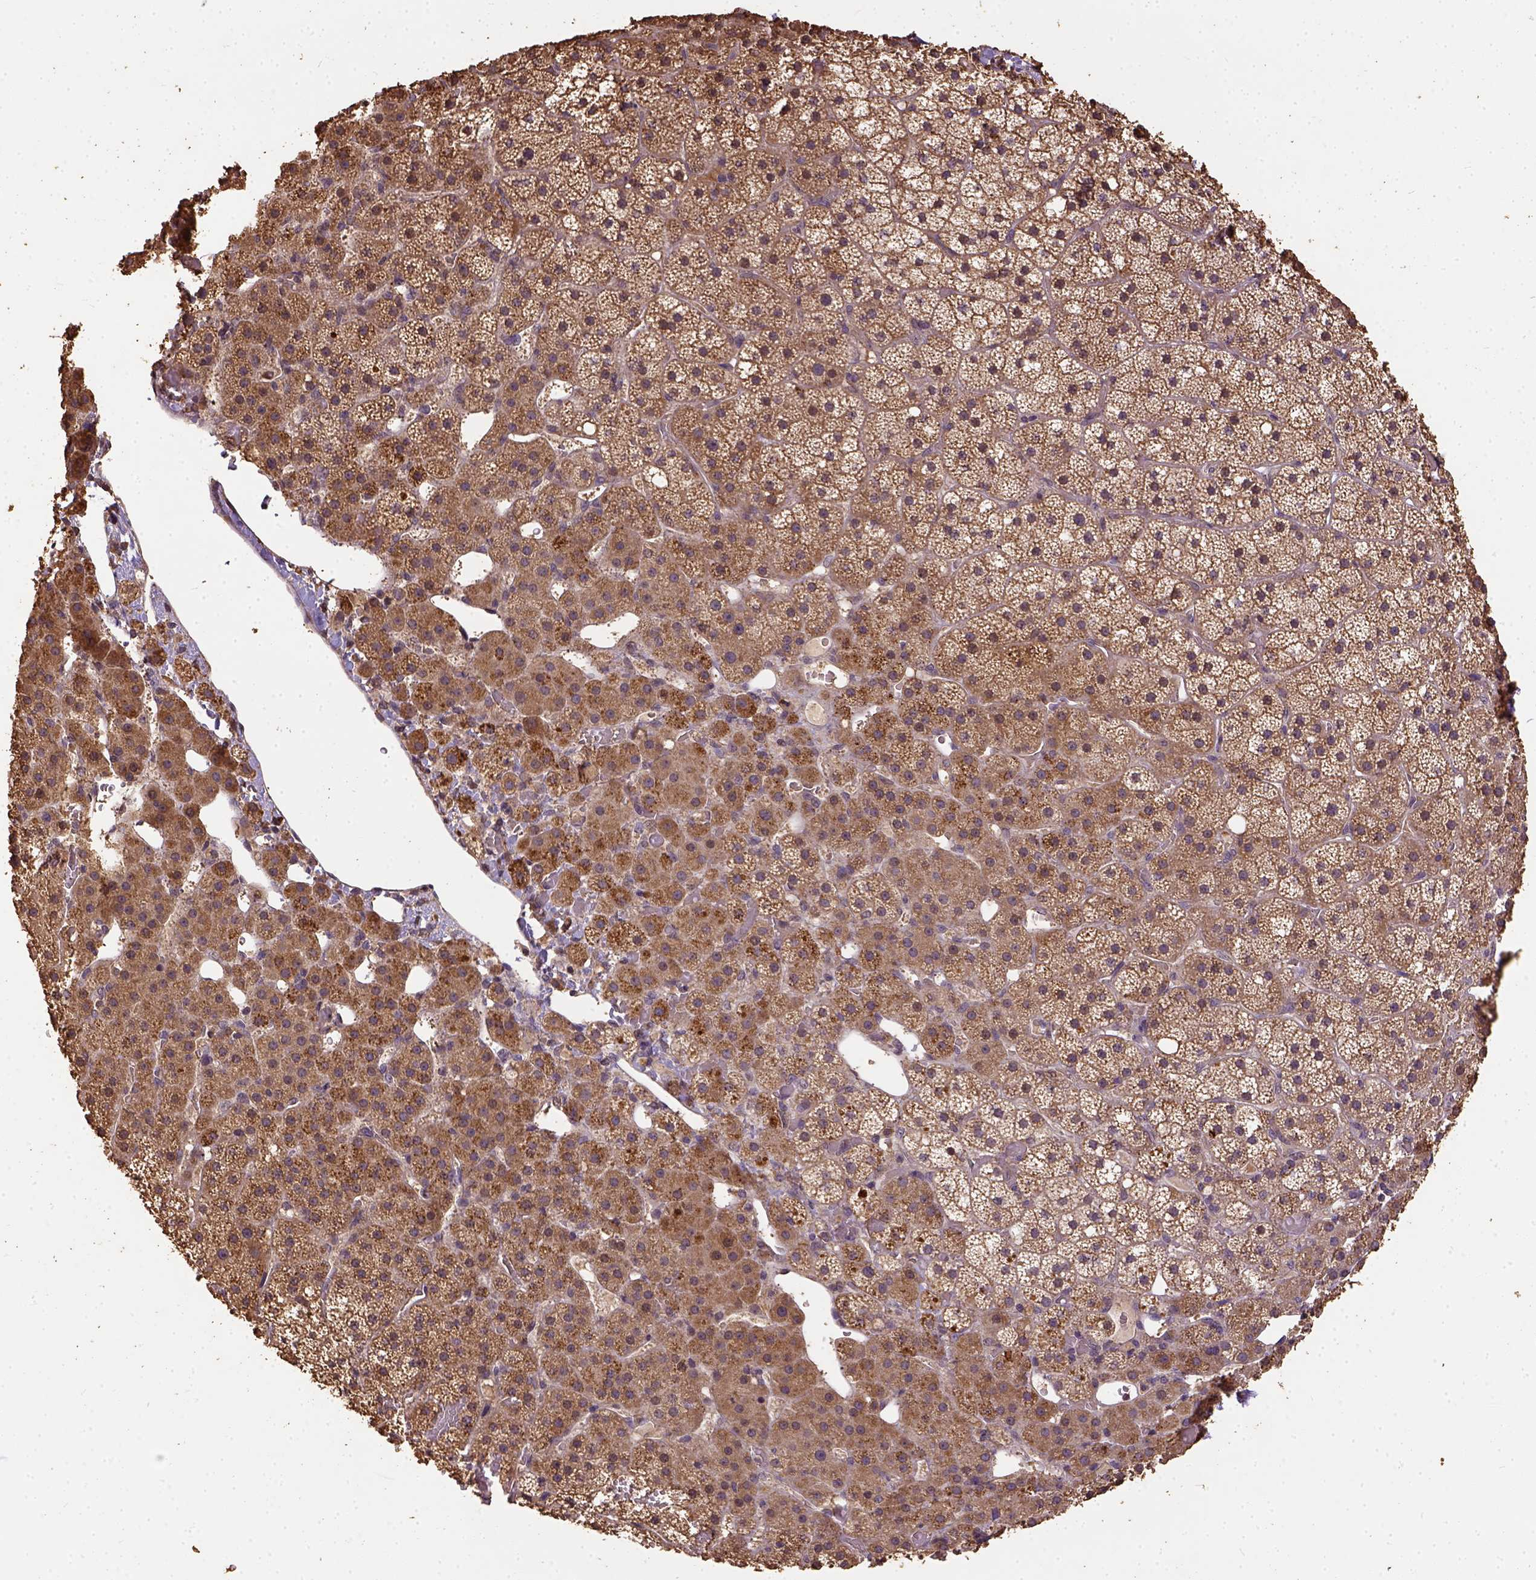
{"staining": {"intensity": "moderate", "quantity": "25%-75%", "location": "cytoplasmic/membranous"}, "tissue": "adrenal gland", "cell_type": "Glandular cells", "image_type": "normal", "snomed": [{"axis": "morphology", "description": "Normal tissue, NOS"}, {"axis": "topography", "description": "Adrenal gland"}], "caption": "The photomicrograph displays a brown stain indicating the presence of a protein in the cytoplasmic/membranous of glandular cells in adrenal gland. (IHC, brightfield microscopy, high magnification).", "gene": "ATP1B3", "patient": {"sex": "male", "age": 53}}